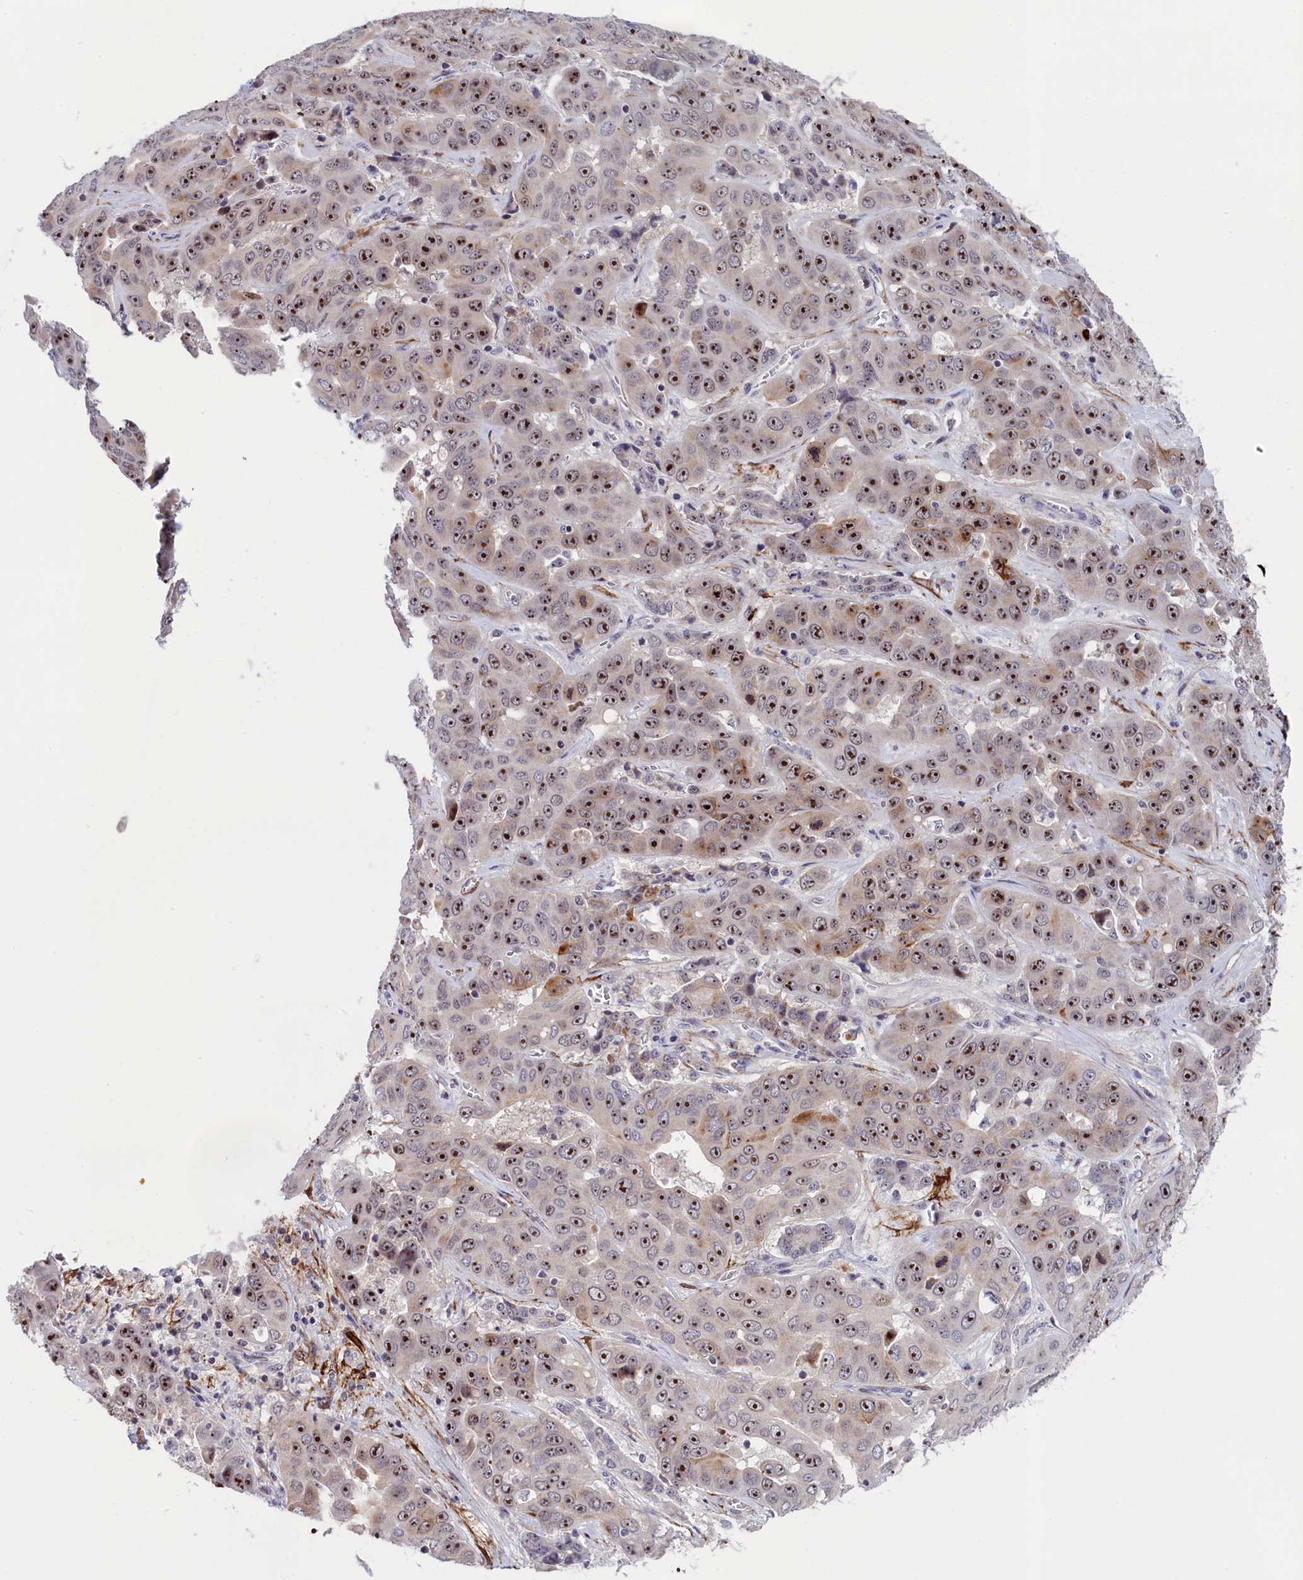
{"staining": {"intensity": "strong", "quantity": ">75%", "location": "nuclear"}, "tissue": "liver cancer", "cell_type": "Tumor cells", "image_type": "cancer", "snomed": [{"axis": "morphology", "description": "Cholangiocarcinoma"}, {"axis": "topography", "description": "Liver"}], "caption": "DAB (3,3'-diaminobenzidine) immunohistochemical staining of liver cholangiocarcinoma shows strong nuclear protein expression in approximately >75% of tumor cells.", "gene": "PPAN", "patient": {"sex": "female", "age": 52}}